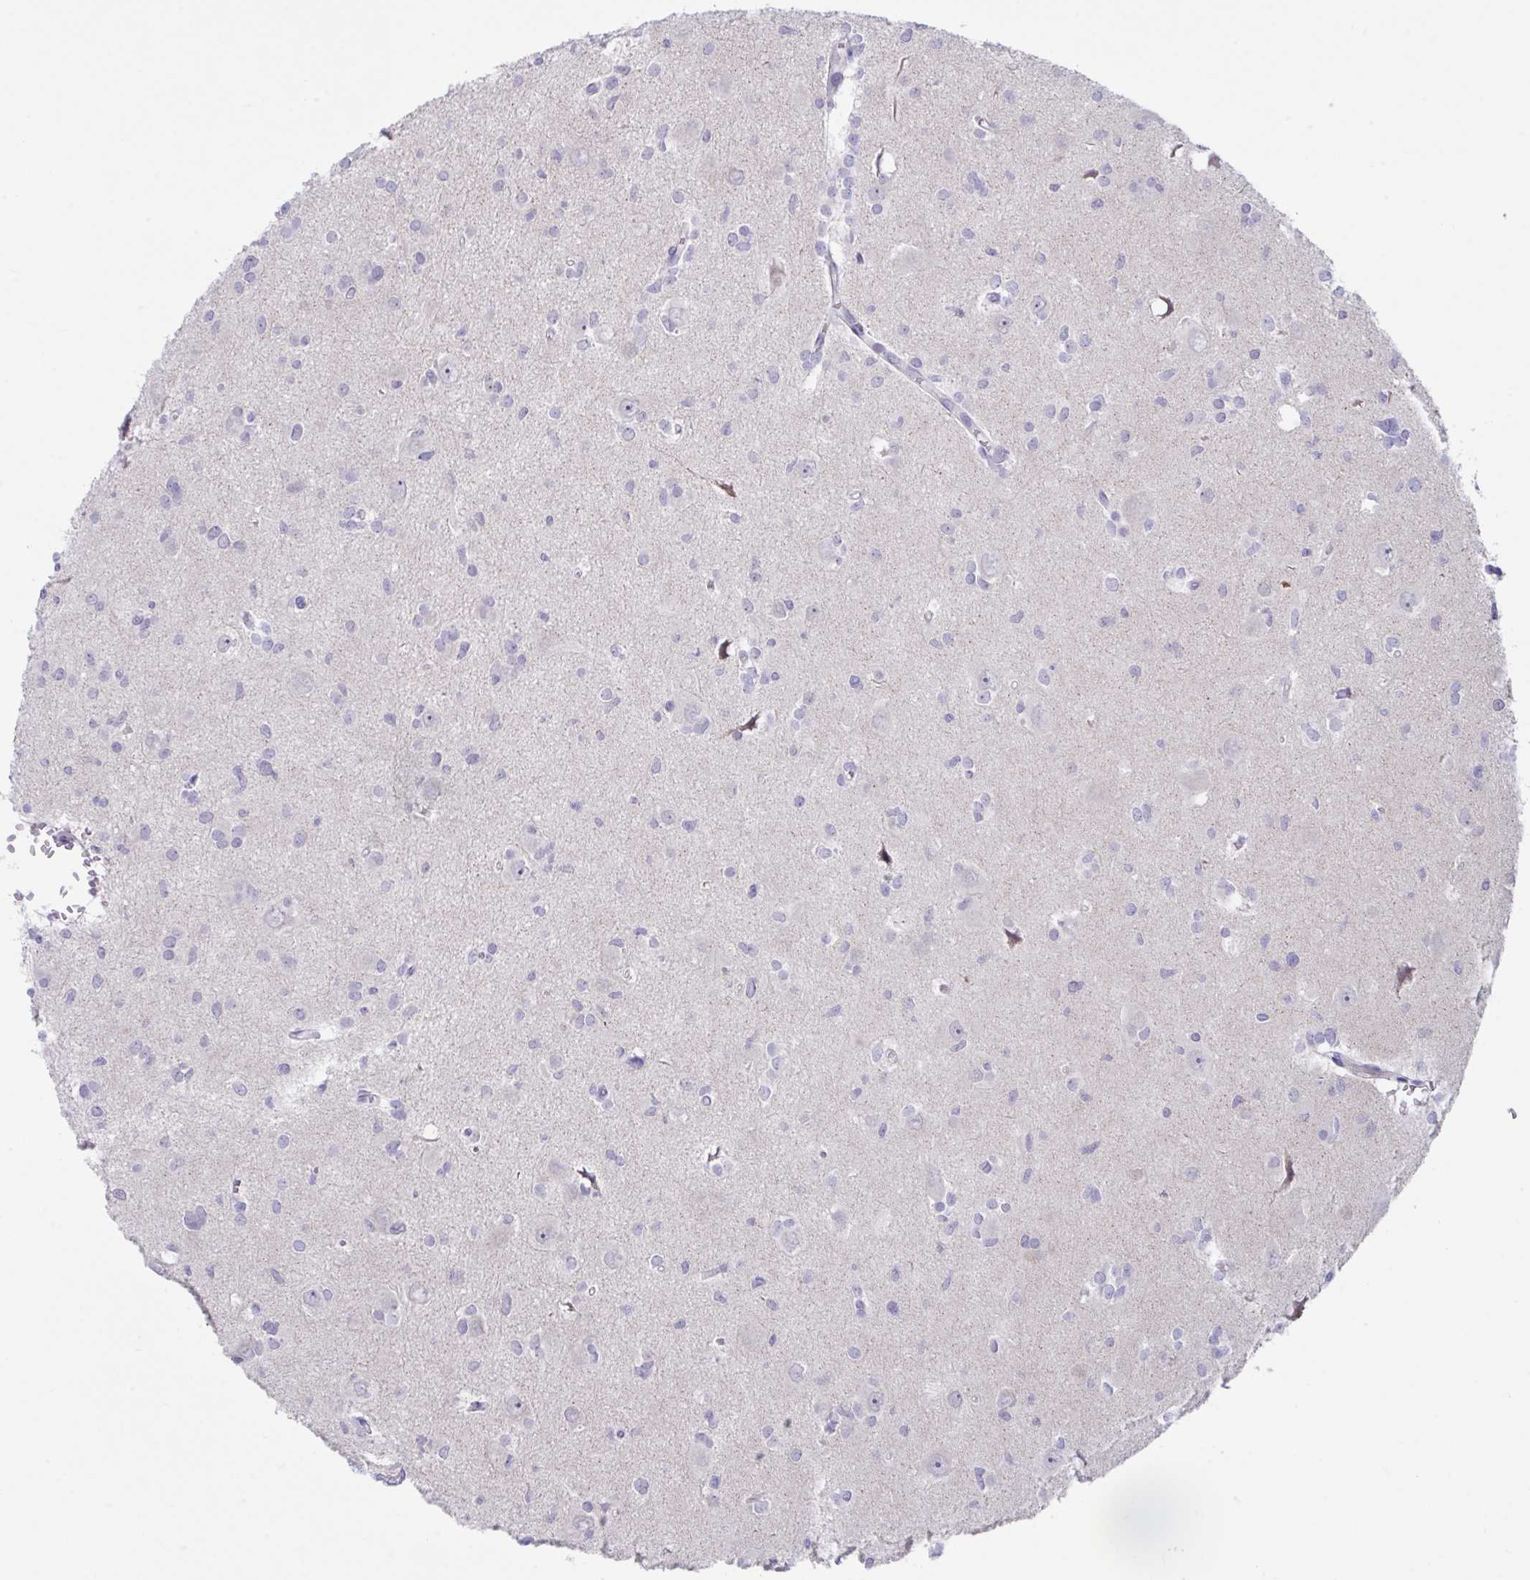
{"staining": {"intensity": "negative", "quantity": "none", "location": "none"}, "tissue": "glioma", "cell_type": "Tumor cells", "image_type": "cancer", "snomed": [{"axis": "morphology", "description": "Glioma, malignant, High grade"}, {"axis": "topography", "description": "Brain"}], "caption": "The photomicrograph exhibits no significant expression in tumor cells of glioma.", "gene": "DTX3", "patient": {"sex": "male", "age": 23}}